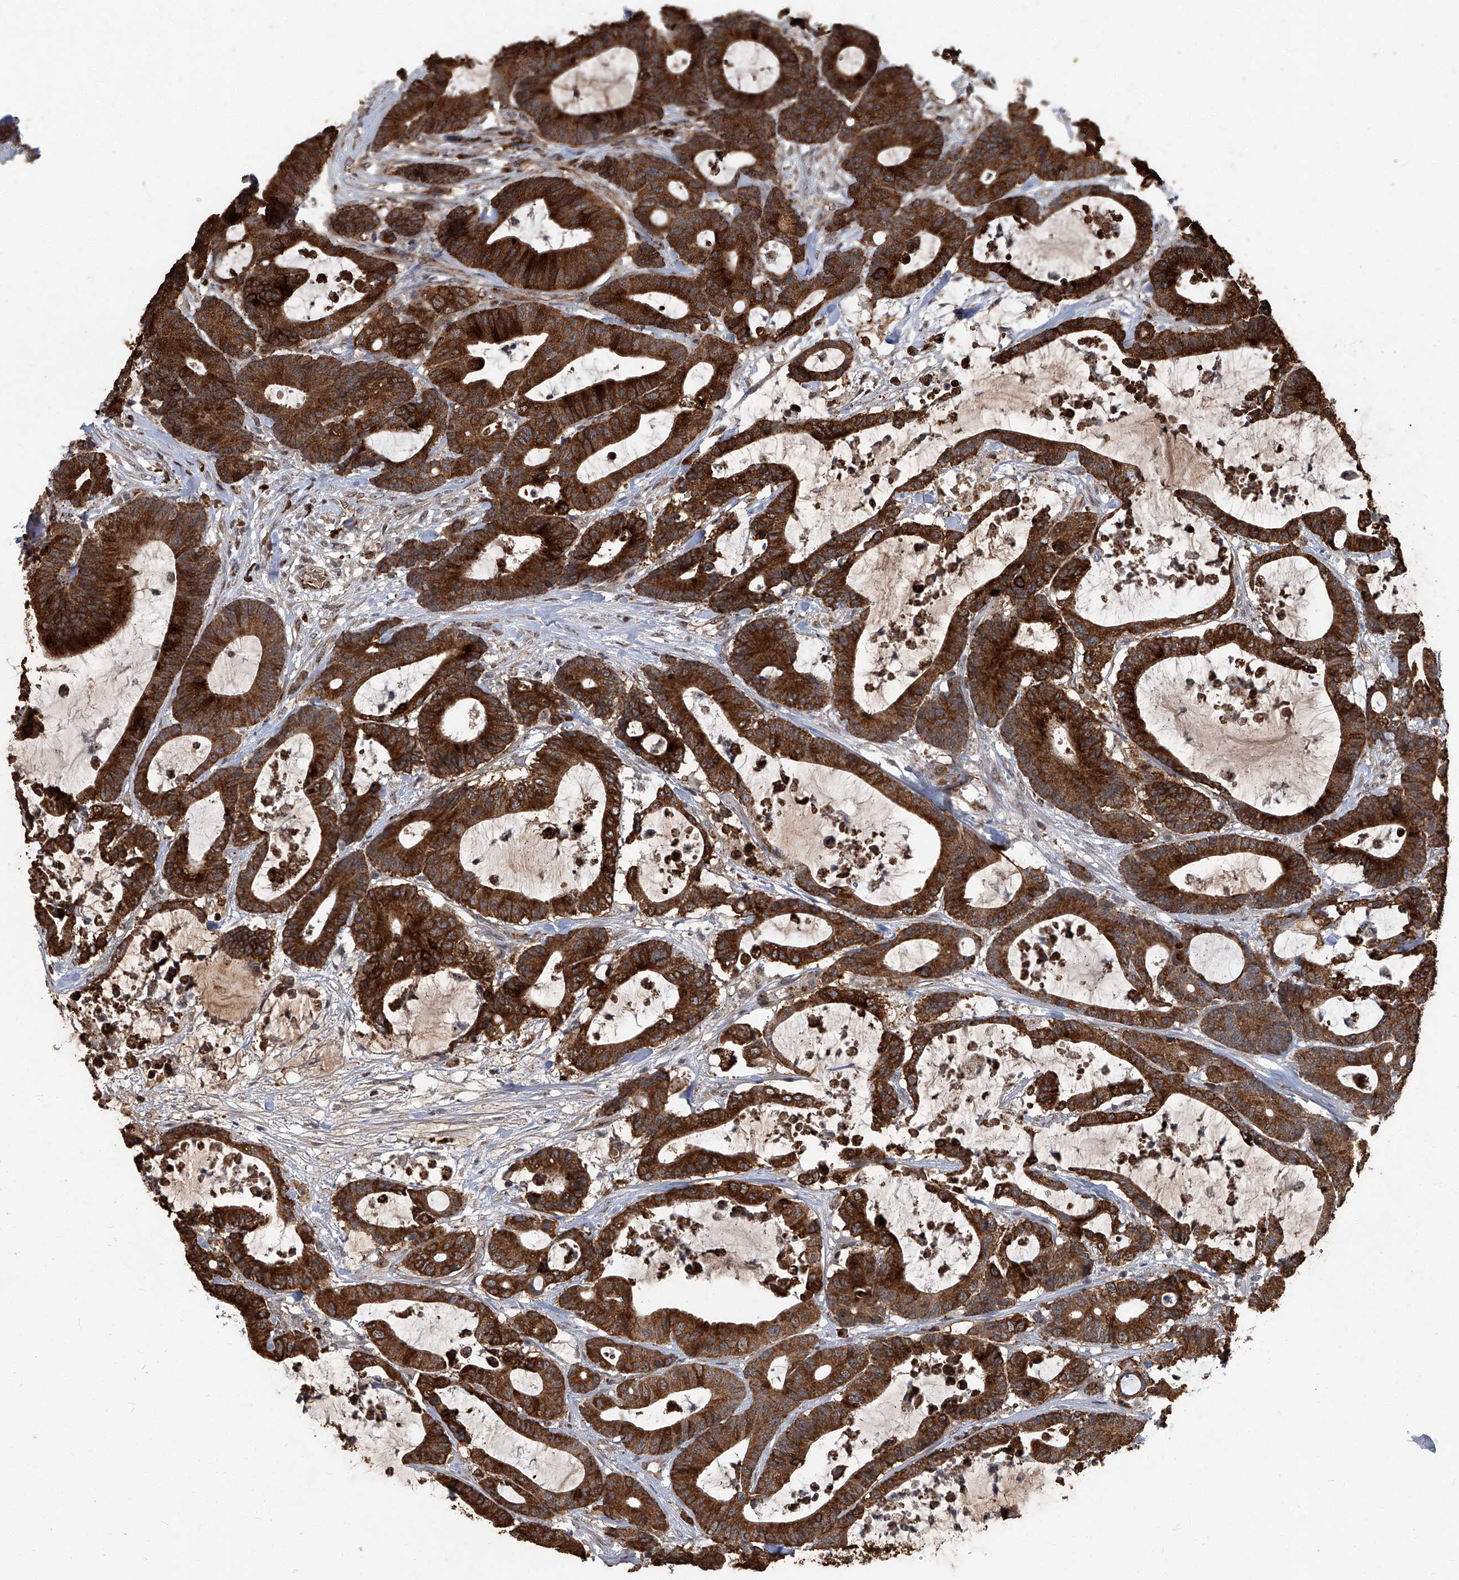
{"staining": {"intensity": "strong", "quantity": ">75%", "location": "cytoplasmic/membranous"}, "tissue": "colorectal cancer", "cell_type": "Tumor cells", "image_type": "cancer", "snomed": [{"axis": "morphology", "description": "Adenocarcinoma, NOS"}, {"axis": "topography", "description": "Colon"}], "caption": "Protein staining of colorectal cancer tissue shows strong cytoplasmic/membranous expression in approximately >75% of tumor cells.", "gene": "GPR132", "patient": {"sex": "female", "age": 84}}